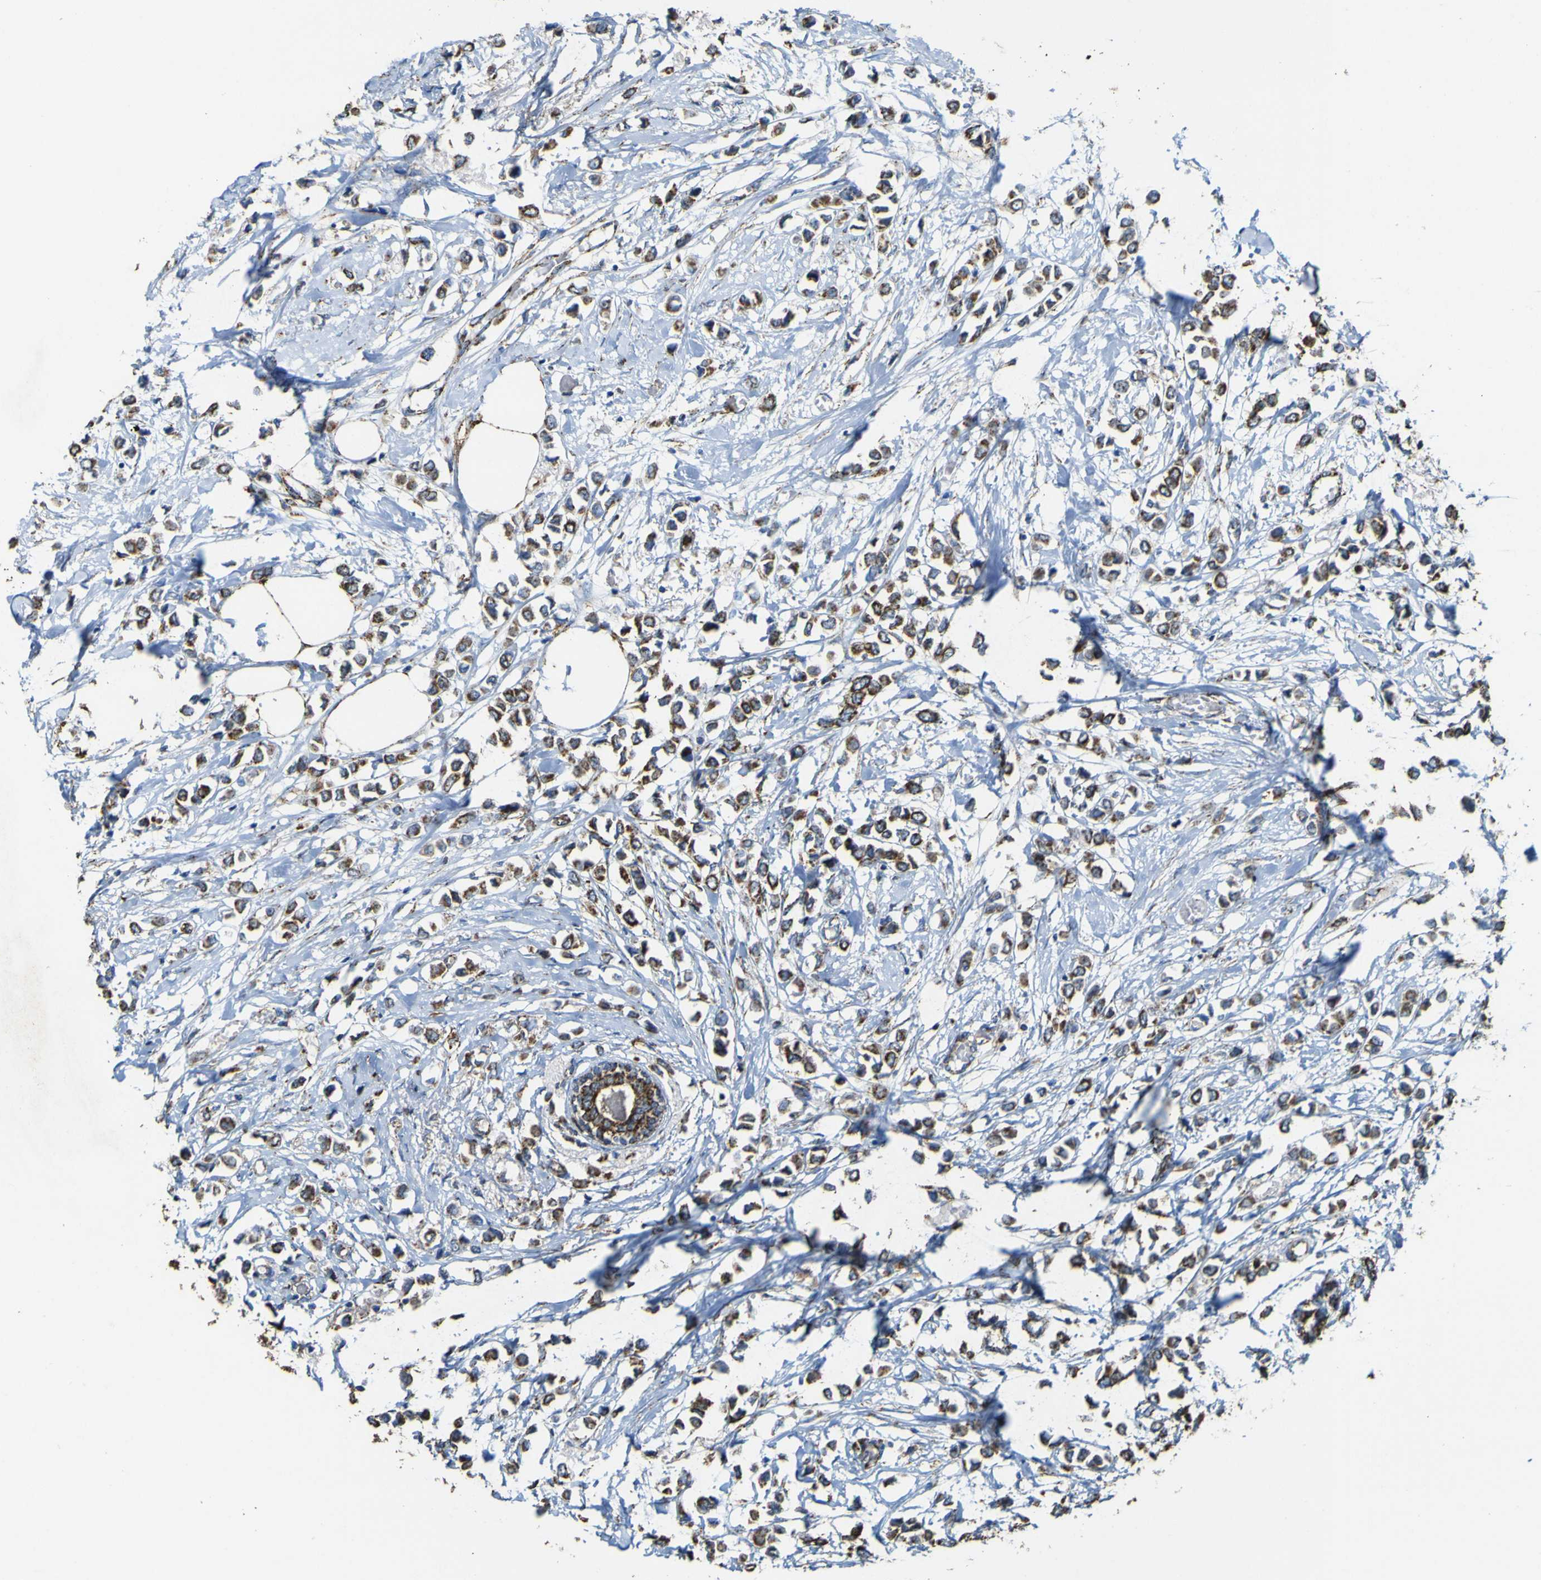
{"staining": {"intensity": "moderate", "quantity": "25%-75%", "location": "cytoplasmic/membranous"}, "tissue": "breast cancer", "cell_type": "Tumor cells", "image_type": "cancer", "snomed": [{"axis": "morphology", "description": "Lobular carcinoma"}, {"axis": "topography", "description": "Breast"}], "caption": "Lobular carcinoma (breast) tissue displays moderate cytoplasmic/membranous staining in approximately 25%-75% of tumor cells, visualized by immunohistochemistry.", "gene": "ACSL3", "patient": {"sex": "female", "age": 51}}